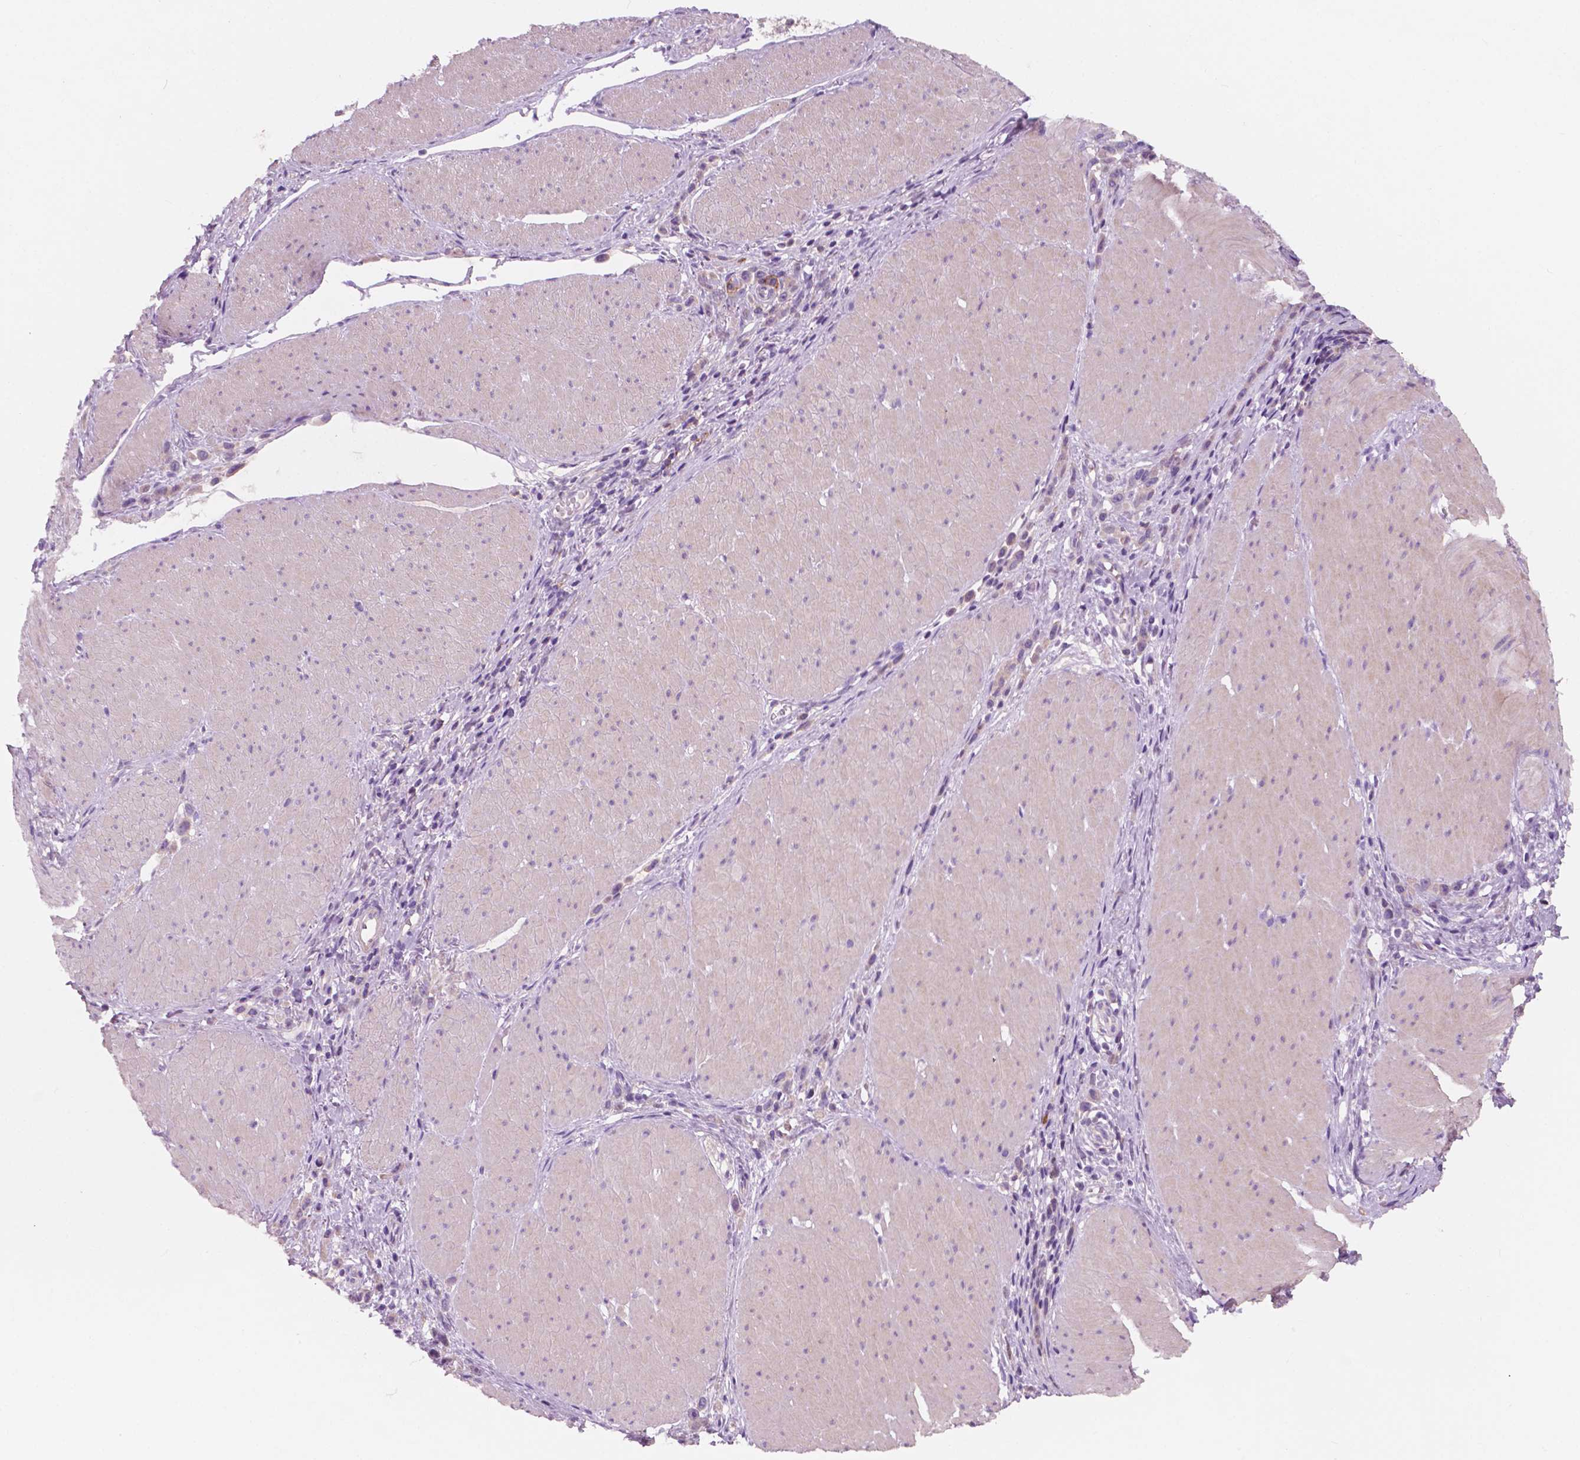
{"staining": {"intensity": "negative", "quantity": "none", "location": "none"}, "tissue": "stomach cancer", "cell_type": "Tumor cells", "image_type": "cancer", "snomed": [{"axis": "morphology", "description": "Adenocarcinoma, NOS"}, {"axis": "topography", "description": "Stomach"}], "caption": "Tumor cells show no significant protein positivity in adenocarcinoma (stomach). (Stains: DAB (3,3'-diaminobenzidine) immunohistochemistry (IHC) with hematoxylin counter stain, Microscopy: brightfield microscopy at high magnification).", "gene": "SEMA4A", "patient": {"sex": "male", "age": 47}}